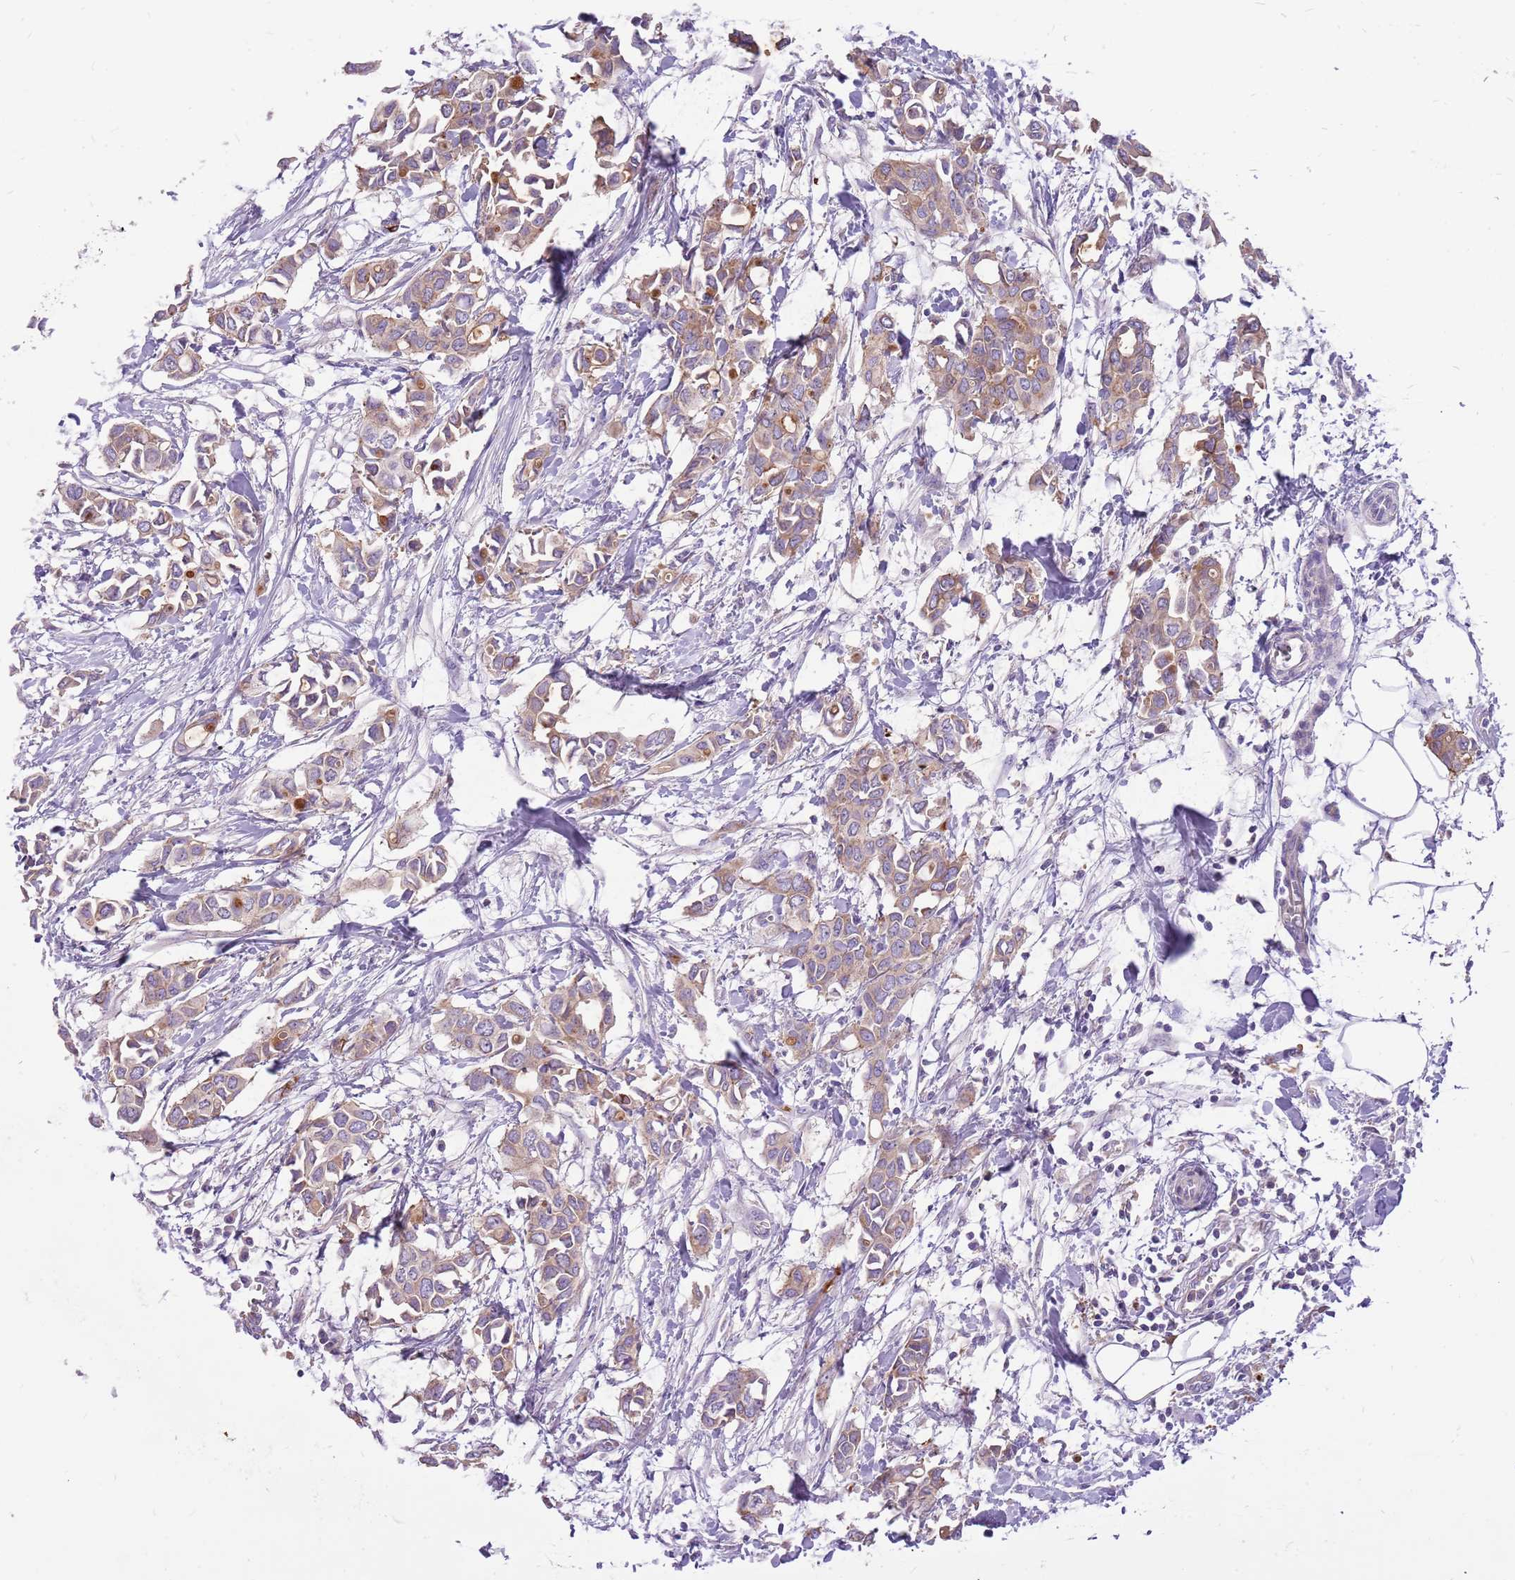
{"staining": {"intensity": "weak", "quantity": ">75%", "location": "cytoplasmic/membranous"}, "tissue": "breast cancer", "cell_type": "Tumor cells", "image_type": "cancer", "snomed": [{"axis": "morphology", "description": "Duct carcinoma"}, {"axis": "topography", "description": "Breast"}], "caption": "Breast intraductal carcinoma was stained to show a protein in brown. There is low levels of weak cytoplasmic/membranous staining in about >75% of tumor cells.", "gene": "WDR90", "patient": {"sex": "female", "age": 41}}